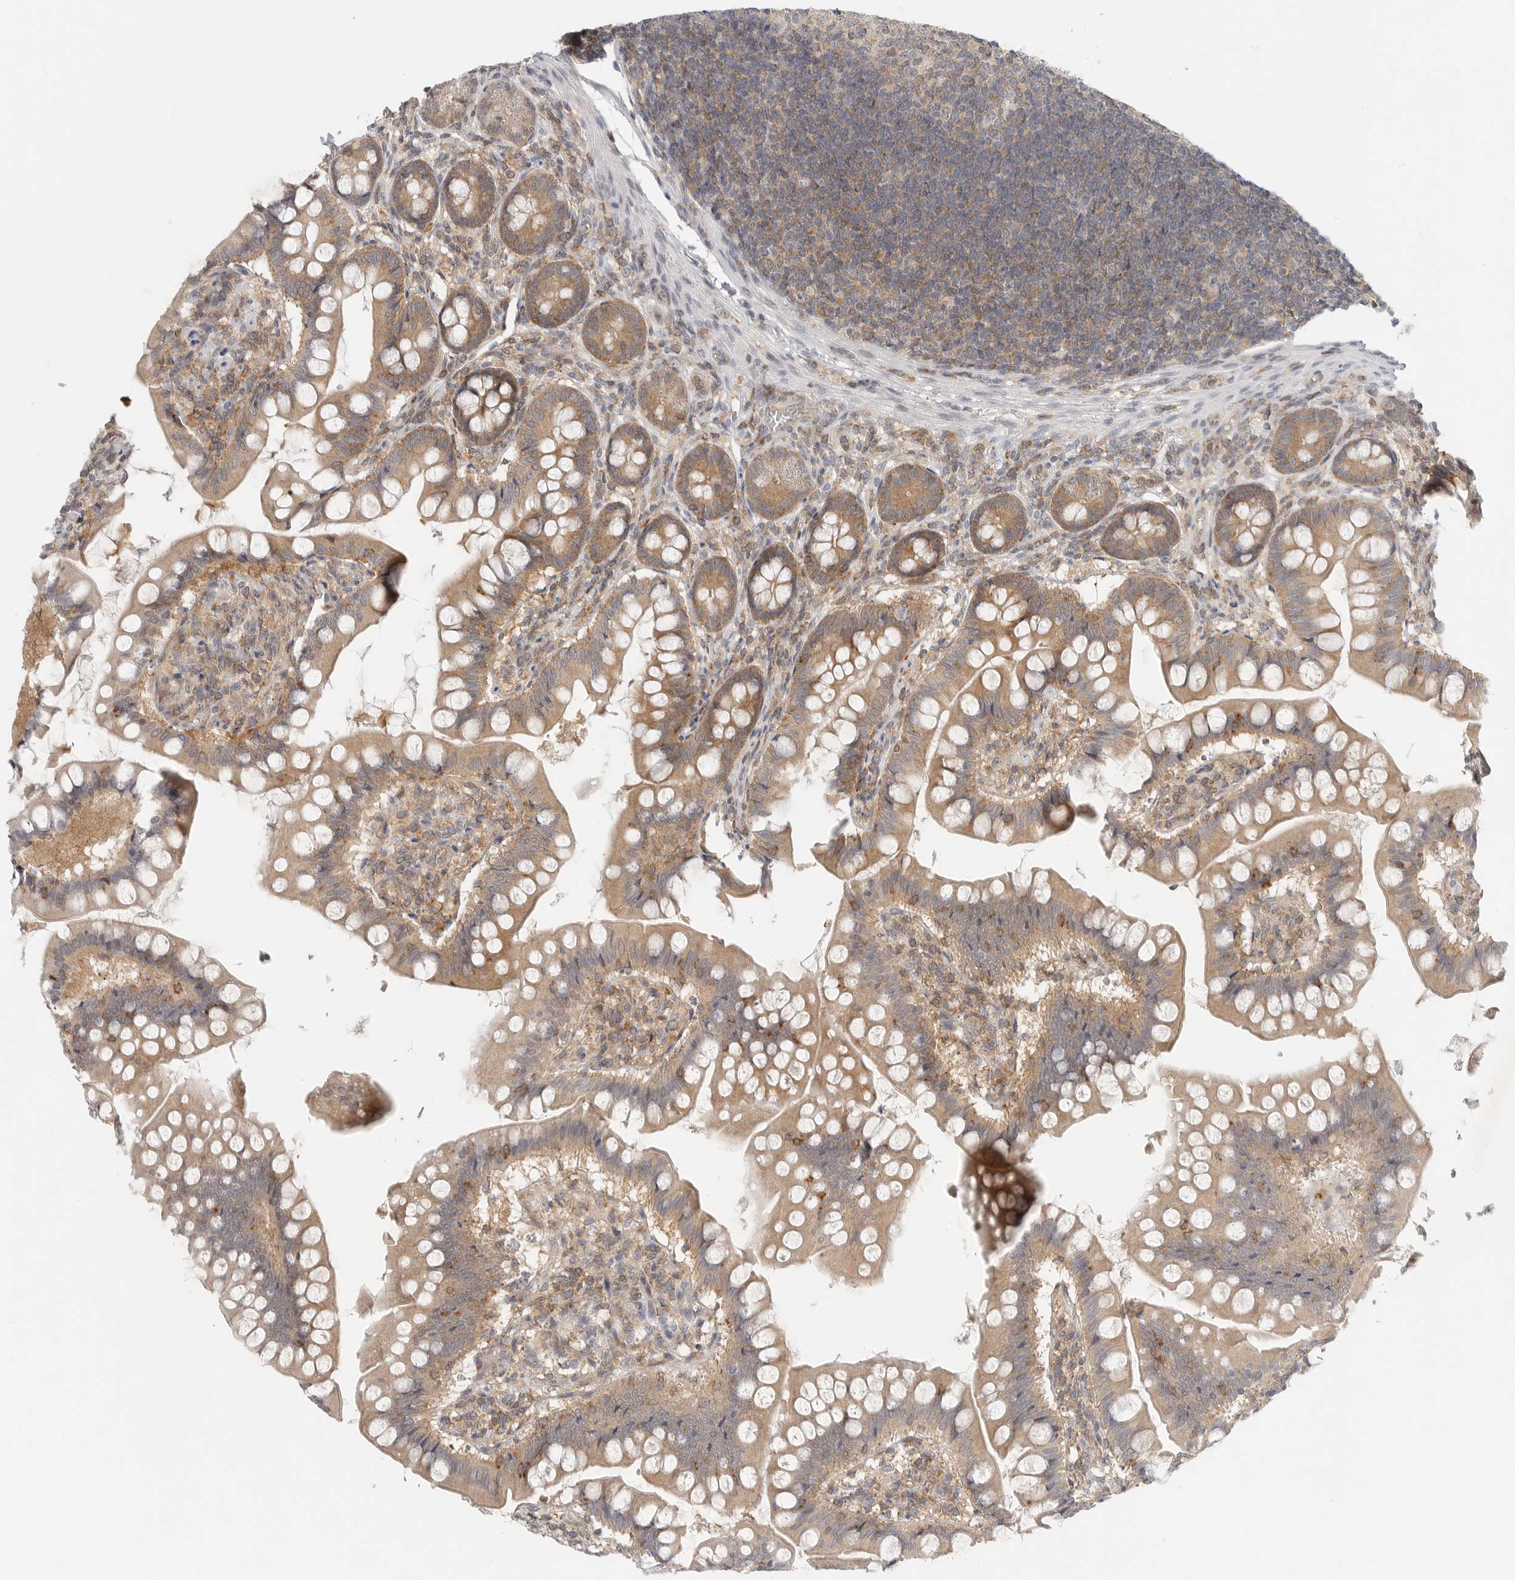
{"staining": {"intensity": "moderate", "quantity": "25%-75%", "location": "cytoplasmic/membranous"}, "tissue": "small intestine", "cell_type": "Glandular cells", "image_type": "normal", "snomed": [{"axis": "morphology", "description": "Normal tissue, NOS"}, {"axis": "topography", "description": "Small intestine"}], "caption": "Immunohistochemistry (IHC) of benign human small intestine demonstrates medium levels of moderate cytoplasmic/membranous staining in about 25%-75% of glandular cells.", "gene": "HDAC6", "patient": {"sex": "male", "age": 7}}